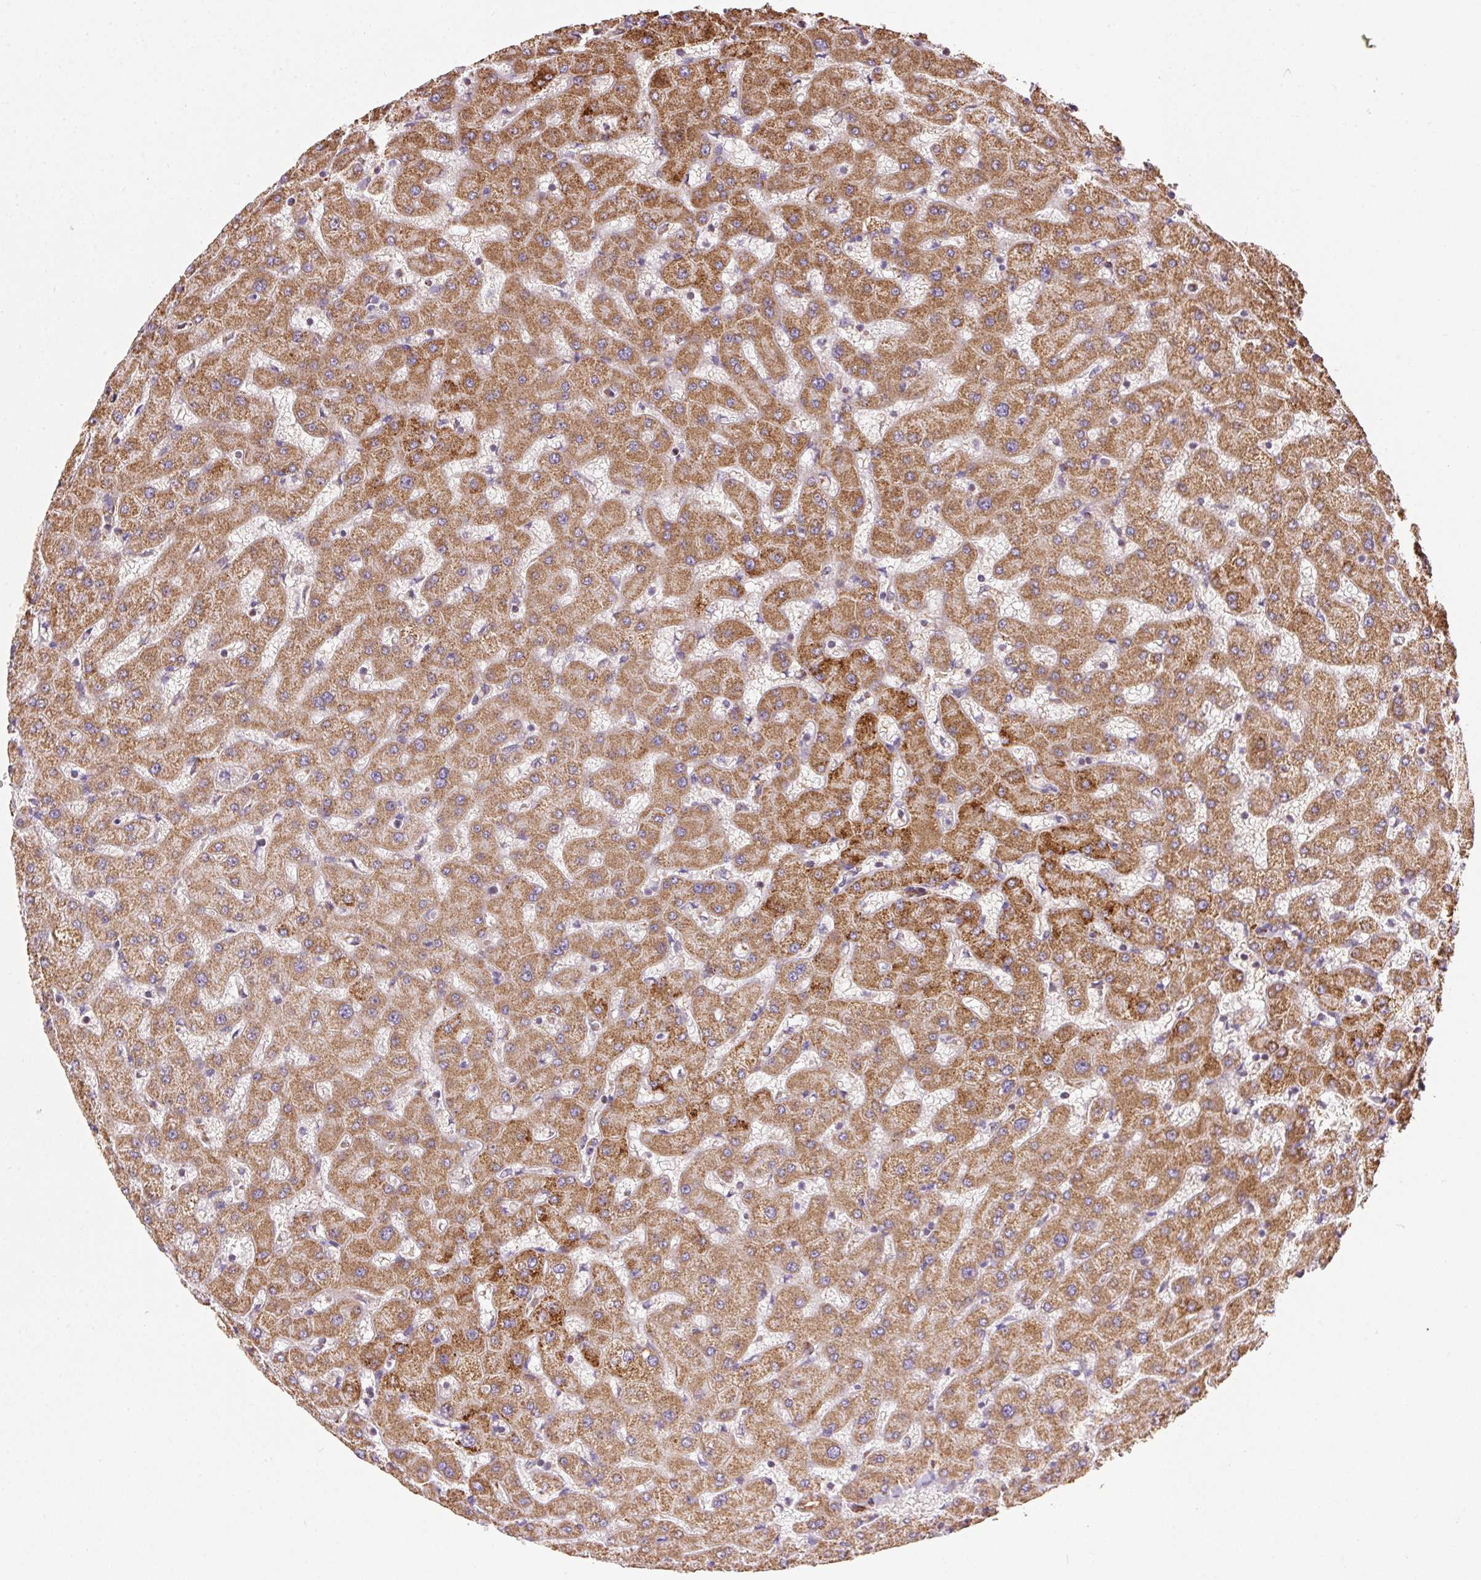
{"staining": {"intensity": "weak", "quantity": ">75%", "location": "cytoplasmic/membranous"}, "tissue": "liver", "cell_type": "Cholangiocytes", "image_type": "normal", "snomed": [{"axis": "morphology", "description": "Normal tissue, NOS"}, {"axis": "topography", "description": "Liver"}], "caption": "Protein staining displays weak cytoplasmic/membranous expression in about >75% of cholangiocytes in normal liver.", "gene": "MAPK11", "patient": {"sex": "female", "age": 63}}